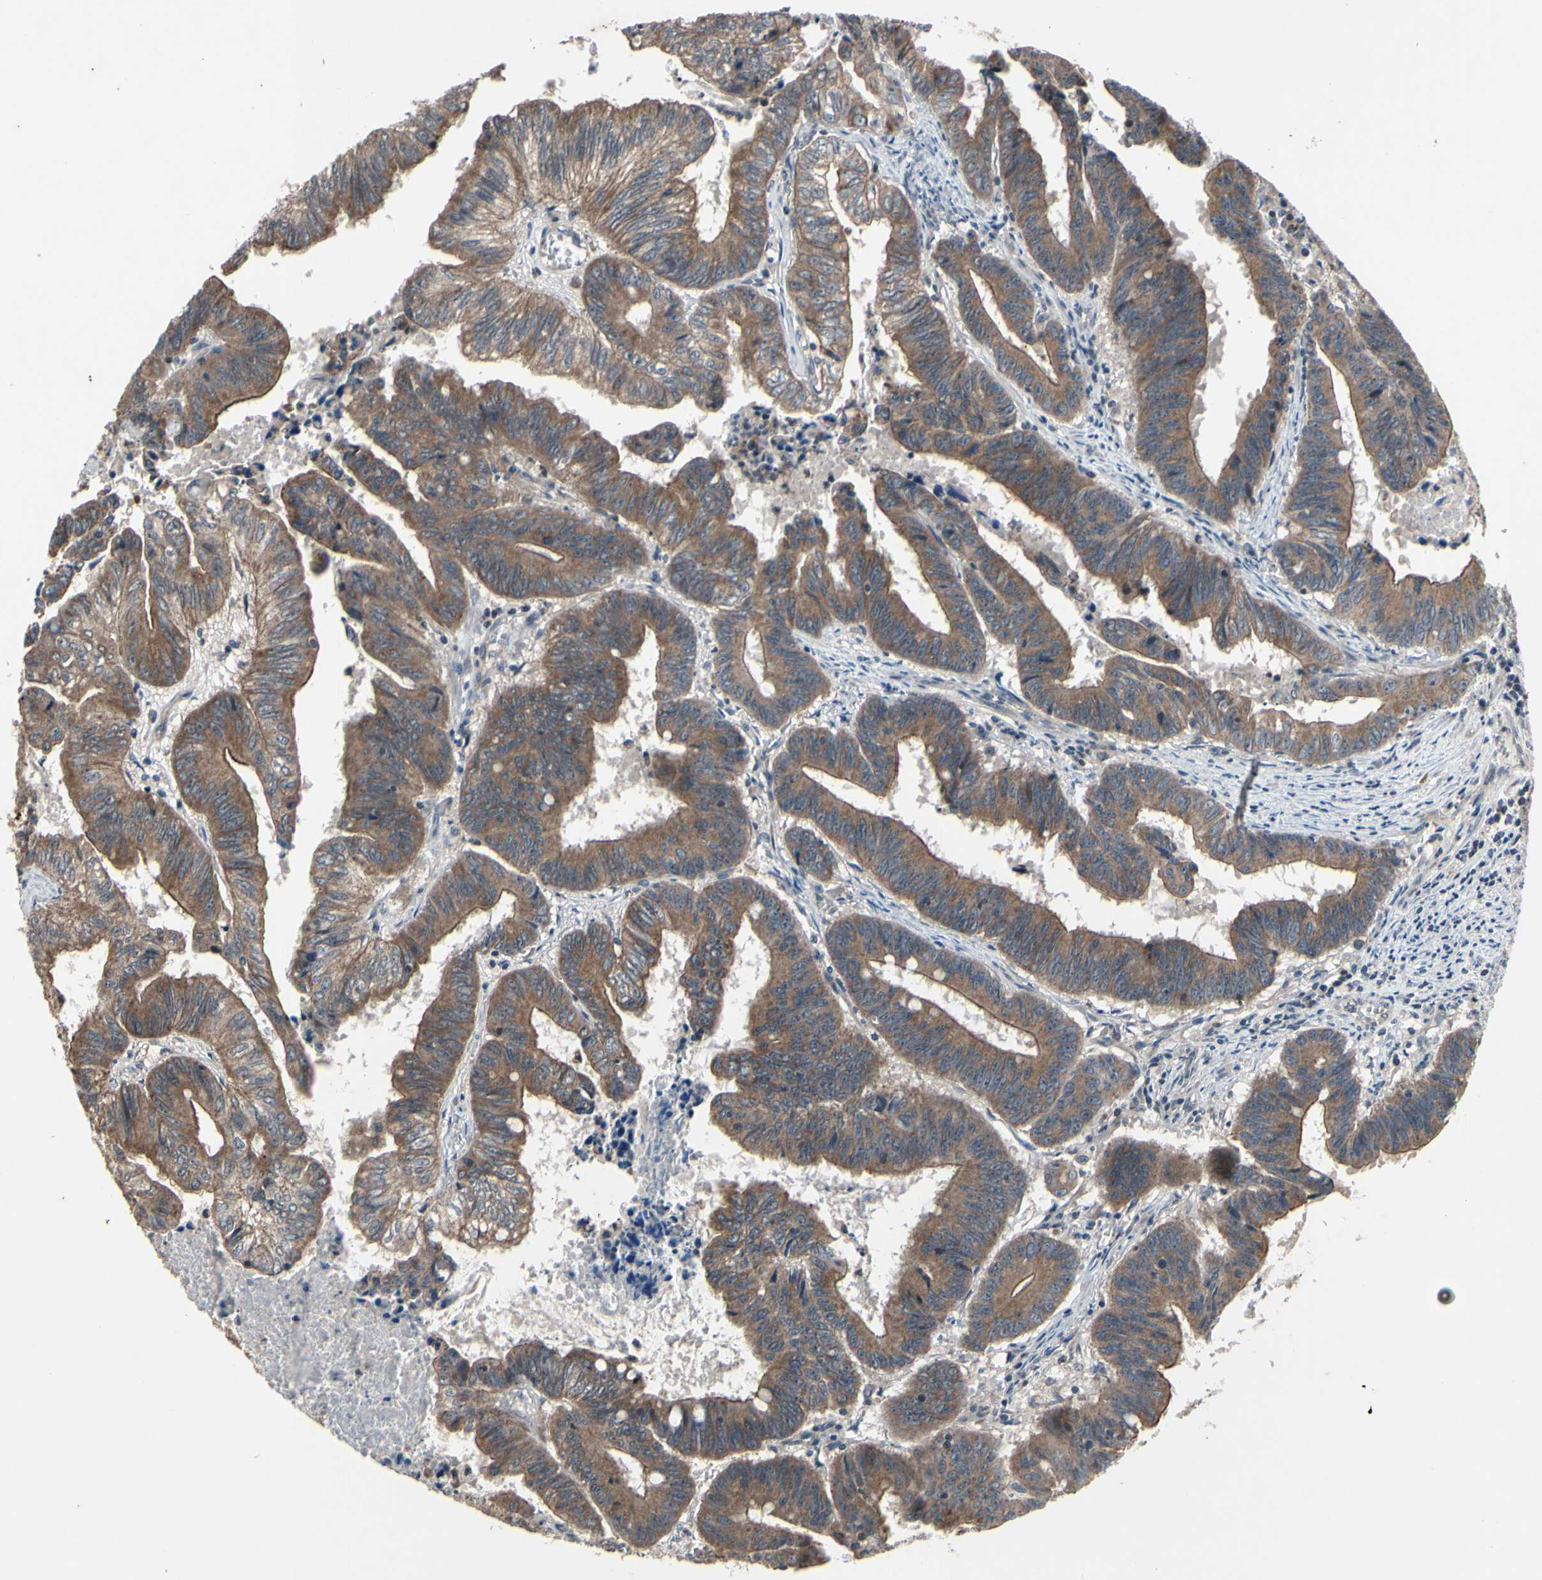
{"staining": {"intensity": "moderate", "quantity": ">75%", "location": "cytoplasmic/membranous"}, "tissue": "colorectal cancer", "cell_type": "Tumor cells", "image_type": "cancer", "snomed": [{"axis": "morphology", "description": "Adenocarcinoma, NOS"}, {"axis": "topography", "description": "Colon"}], "caption": "Tumor cells show medium levels of moderate cytoplasmic/membranous positivity in about >75% of cells in human adenocarcinoma (colorectal). (Stains: DAB in brown, nuclei in blue, Microscopy: brightfield microscopy at high magnification).", "gene": "MBTPS2", "patient": {"sex": "male", "age": 45}}